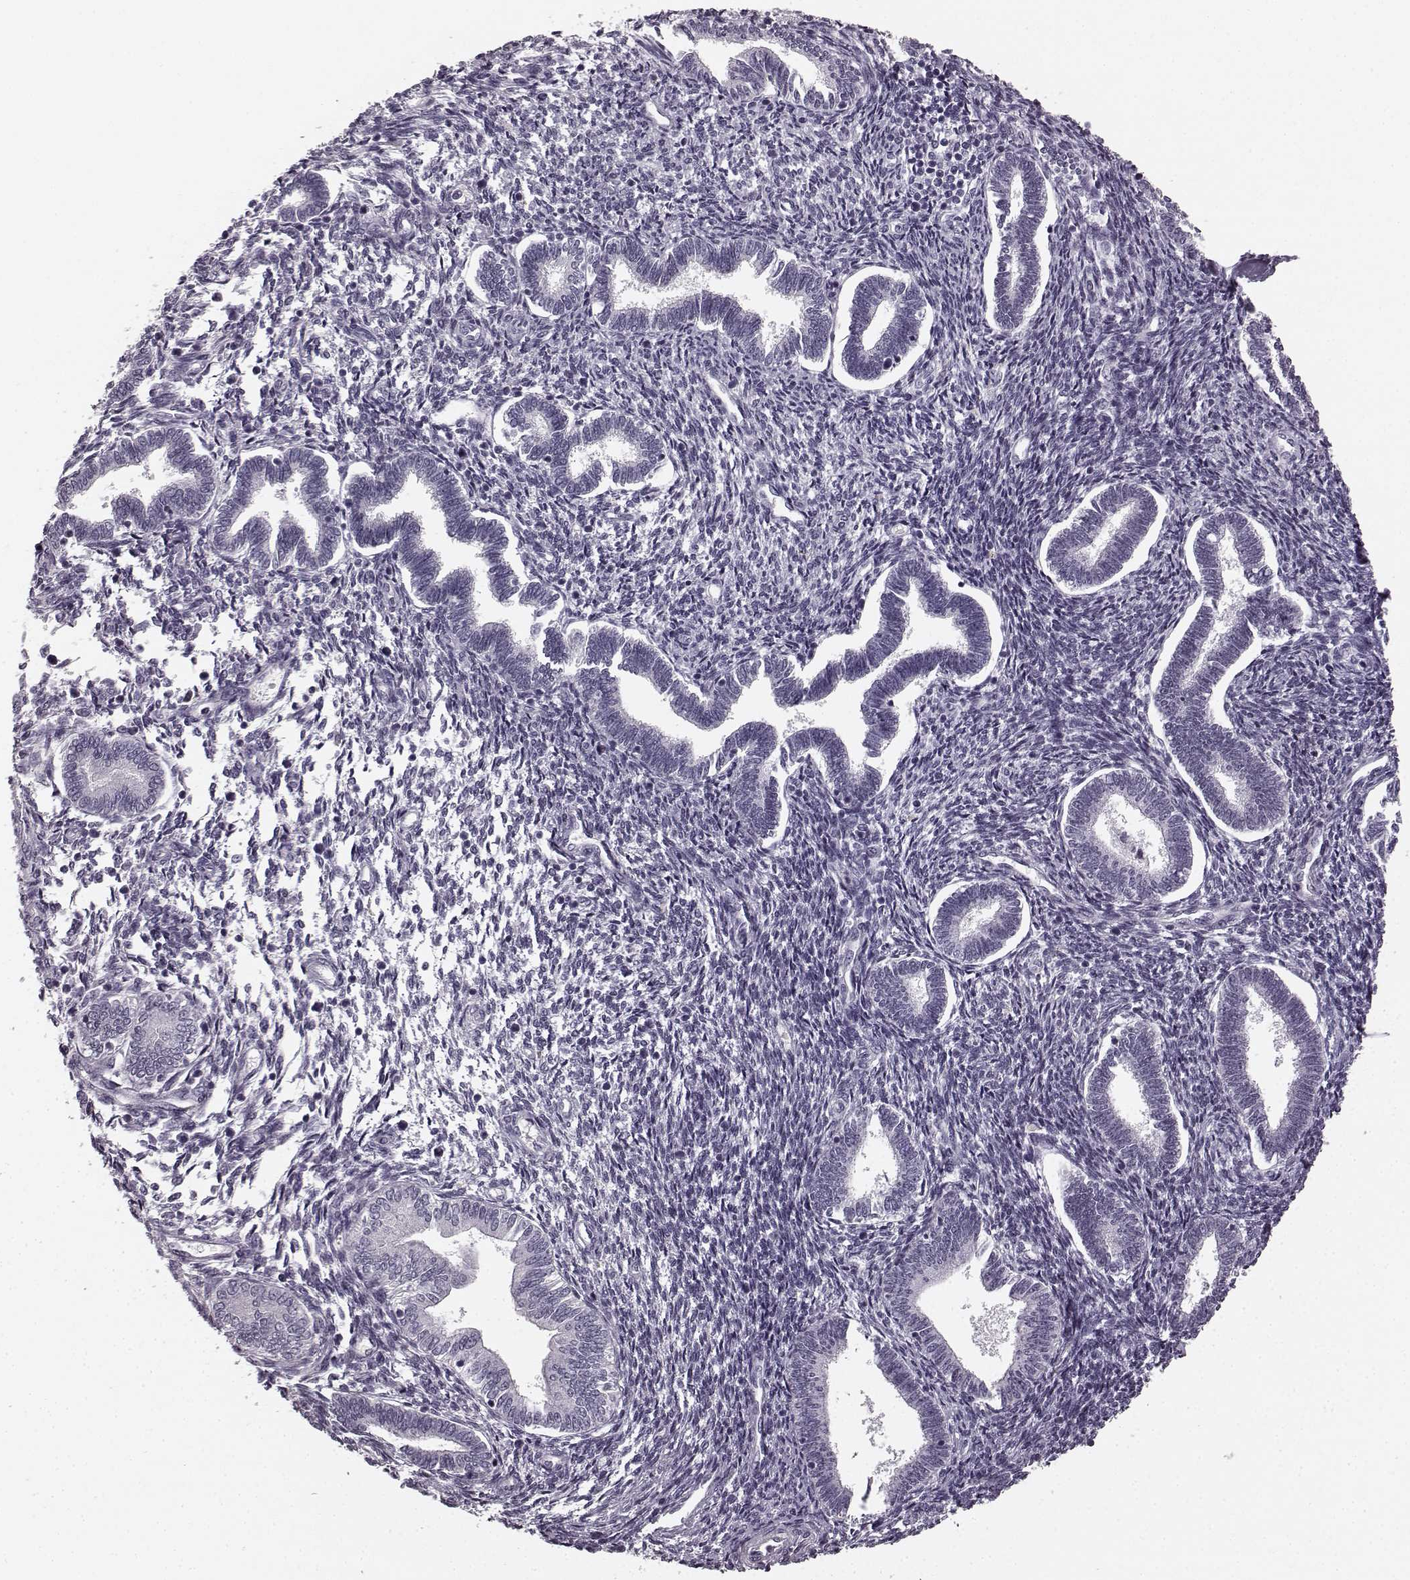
{"staining": {"intensity": "negative", "quantity": "none", "location": "none"}, "tissue": "endometrium", "cell_type": "Cells in endometrial stroma", "image_type": "normal", "snomed": [{"axis": "morphology", "description": "Normal tissue, NOS"}, {"axis": "topography", "description": "Endometrium"}], "caption": "Cells in endometrial stroma are negative for protein expression in unremarkable human endometrium. (Brightfield microscopy of DAB (3,3'-diaminobenzidine) IHC at high magnification).", "gene": "TMPRSS15", "patient": {"sex": "female", "age": 42}}